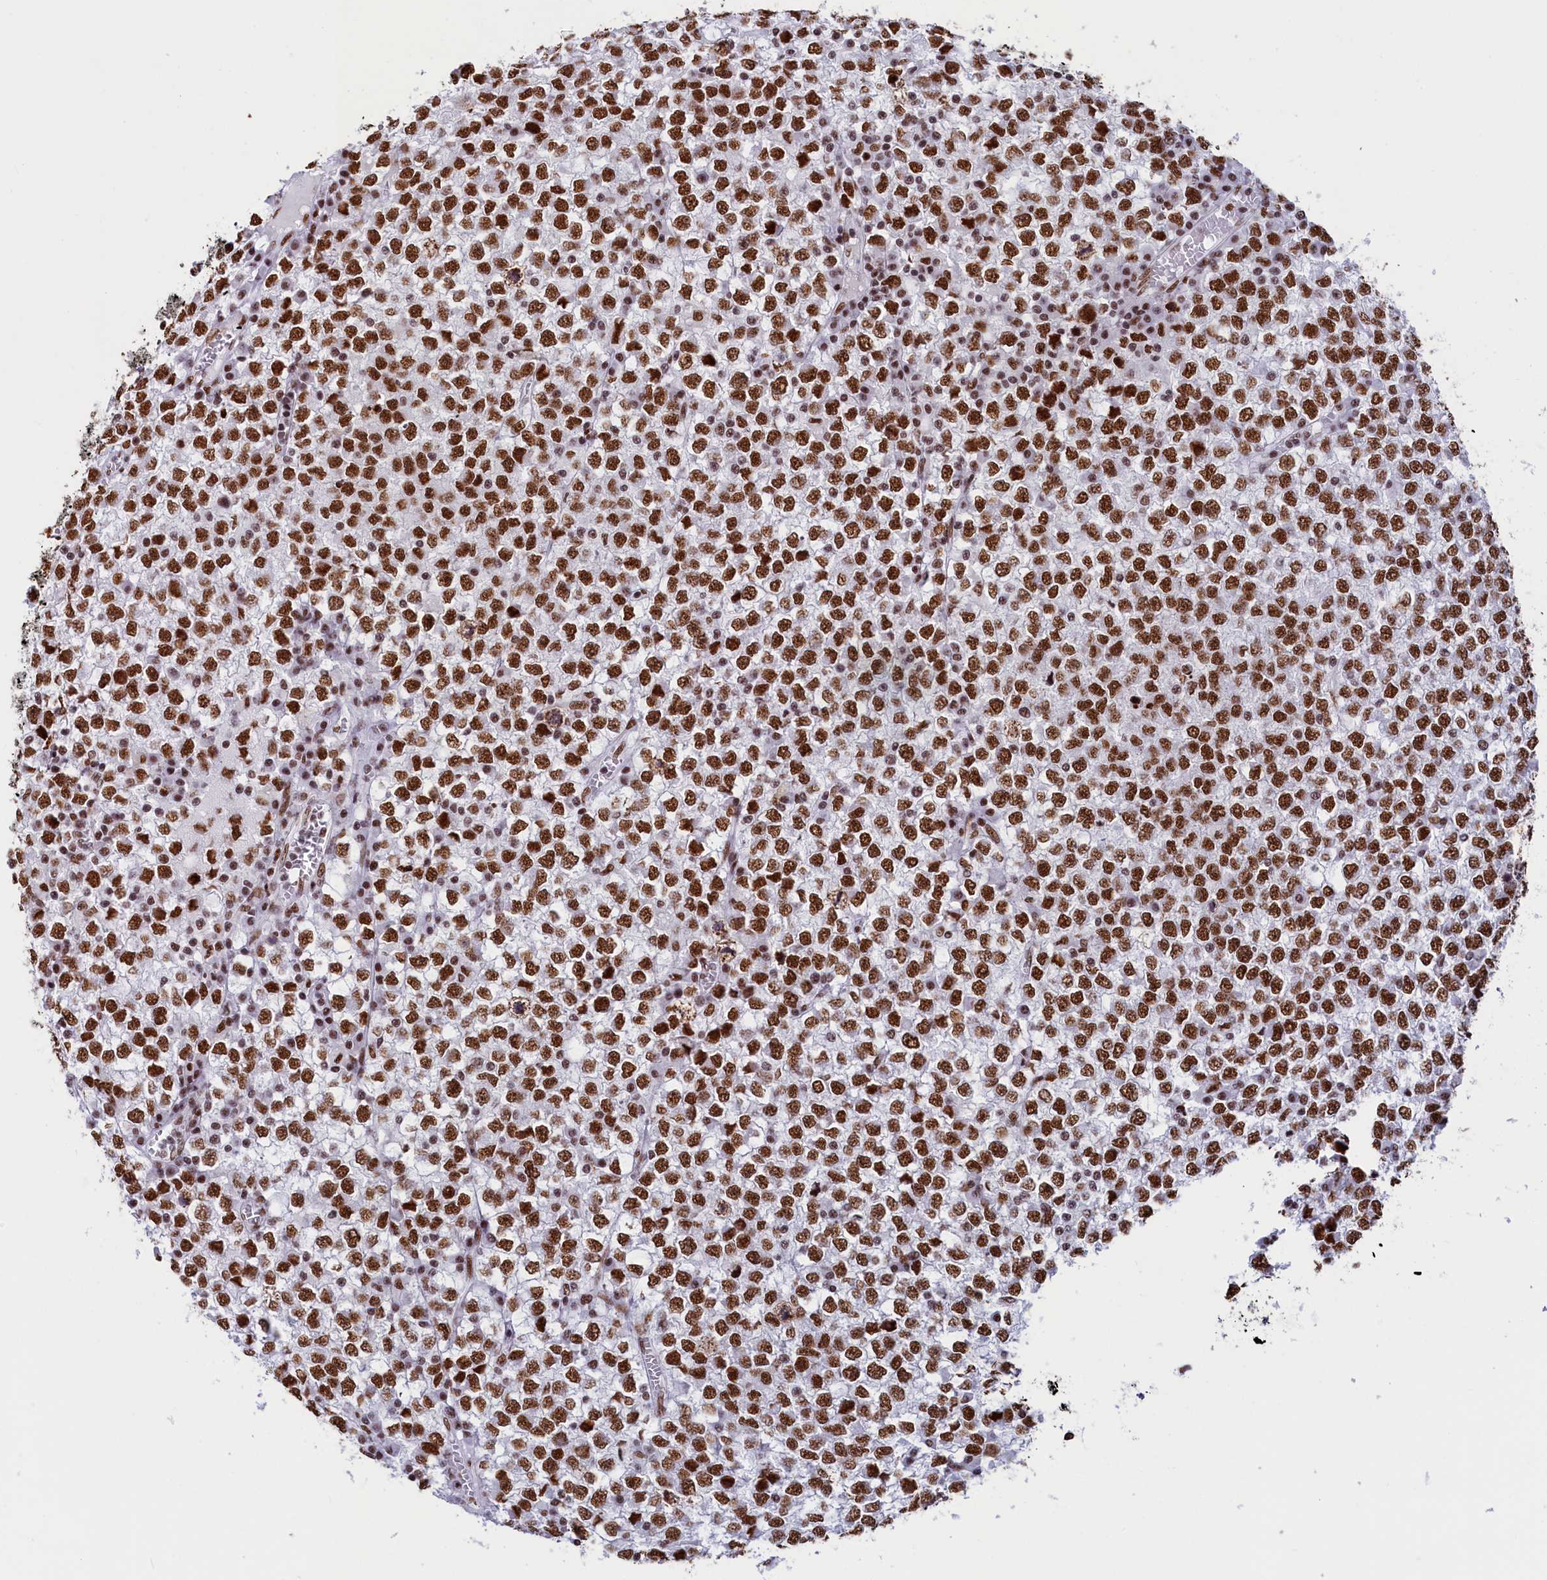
{"staining": {"intensity": "strong", "quantity": ">75%", "location": "nuclear"}, "tissue": "testis cancer", "cell_type": "Tumor cells", "image_type": "cancer", "snomed": [{"axis": "morphology", "description": "Seminoma, NOS"}, {"axis": "topography", "description": "Testis"}], "caption": "Immunohistochemistry of testis seminoma demonstrates high levels of strong nuclear positivity in about >75% of tumor cells. (DAB = brown stain, brightfield microscopy at high magnification).", "gene": "SNRNP70", "patient": {"sex": "male", "age": 65}}